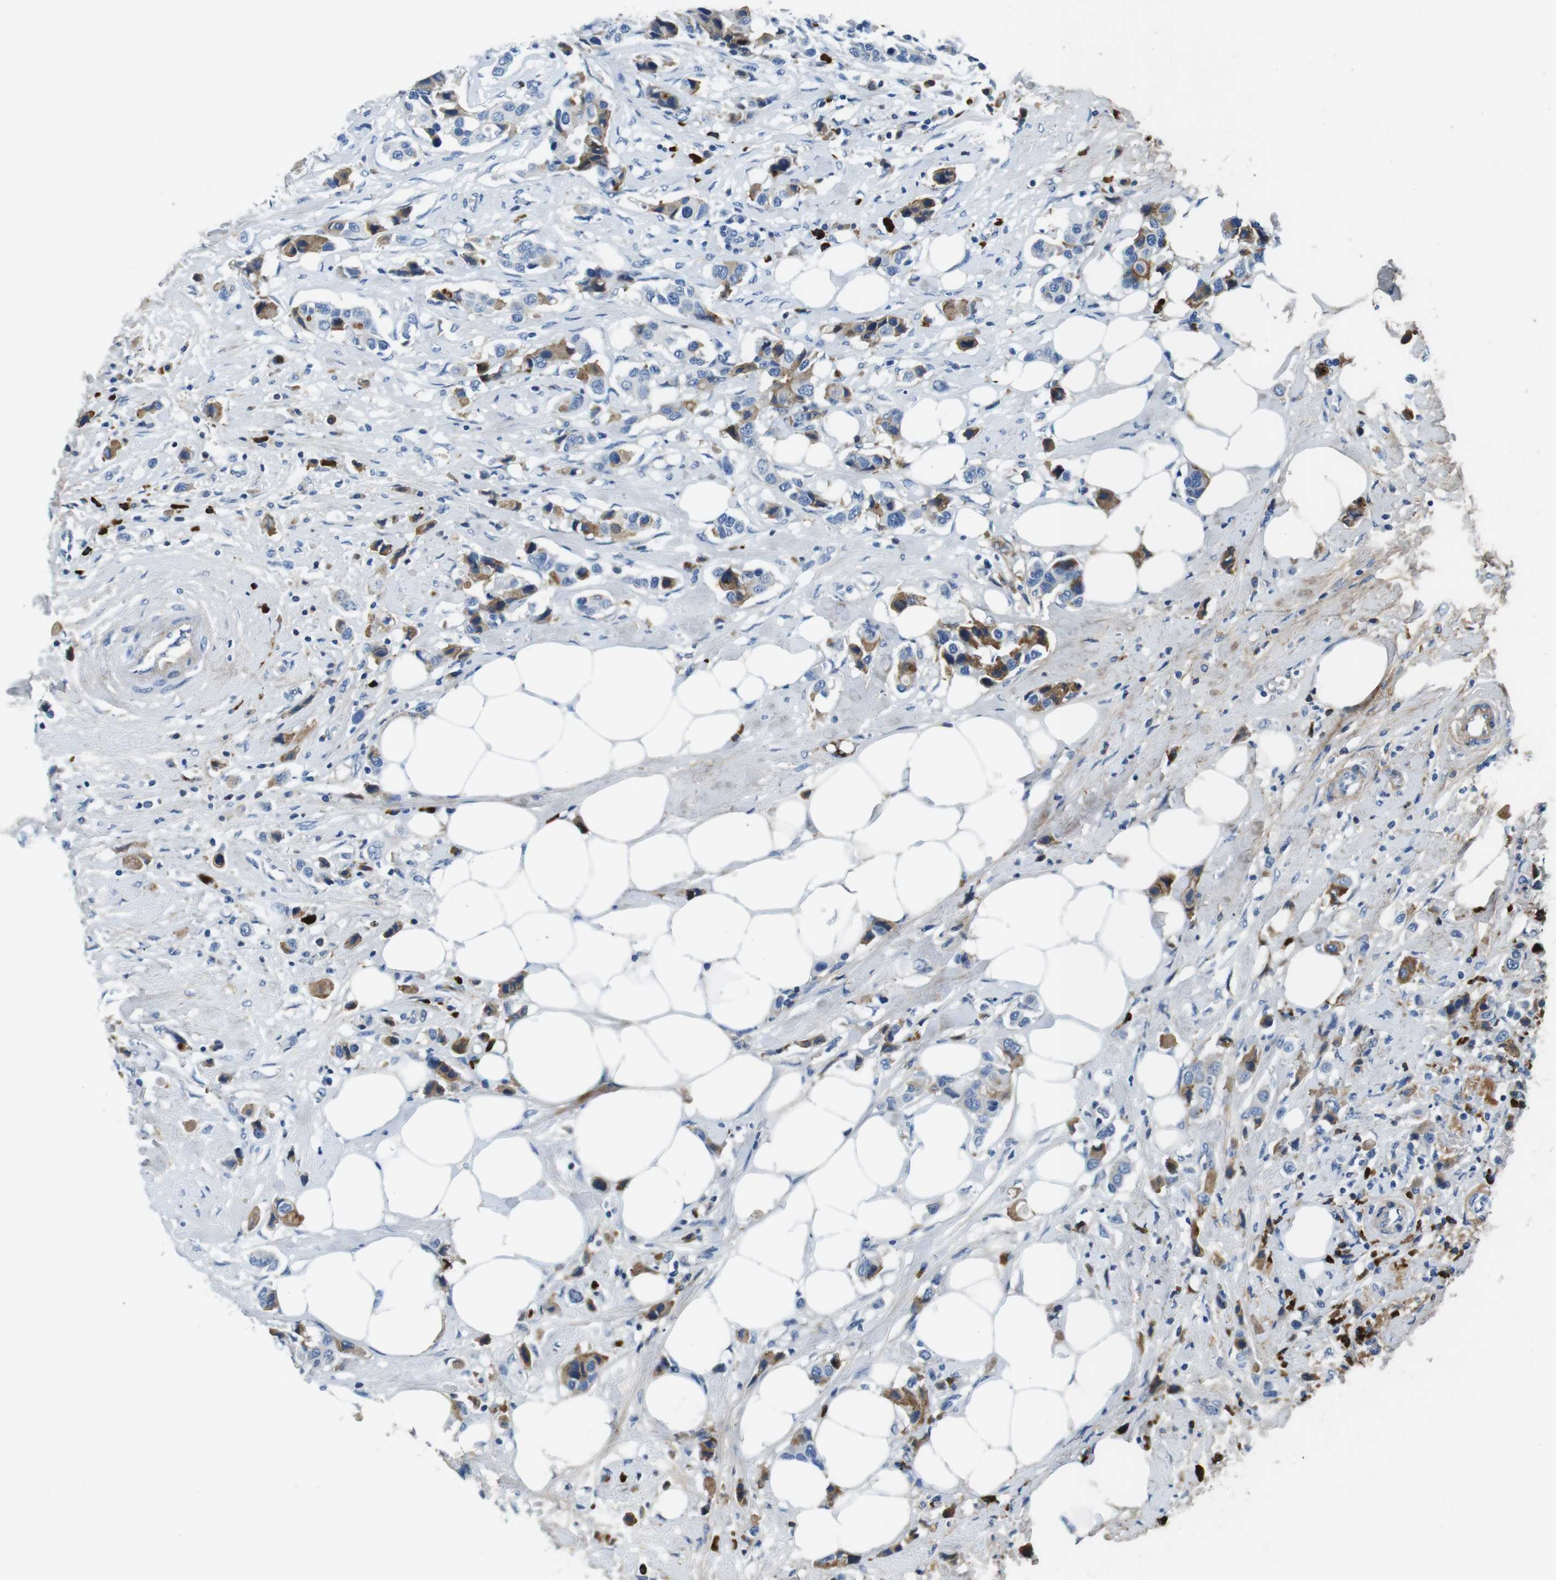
{"staining": {"intensity": "moderate", "quantity": "25%-75%", "location": "cytoplasmic/membranous"}, "tissue": "breast cancer", "cell_type": "Tumor cells", "image_type": "cancer", "snomed": [{"axis": "morphology", "description": "Normal tissue, NOS"}, {"axis": "morphology", "description": "Duct carcinoma"}, {"axis": "topography", "description": "Breast"}], "caption": "IHC of human breast cancer exhibits medium levels of moderate cytoplasmic/membranous positivity in approximately 25%-75% of tumor cells. (IHC, brightfield microscopy, high magnification).", "gene": "IGKC", "patient": {"sex": "female", "age": 50}}